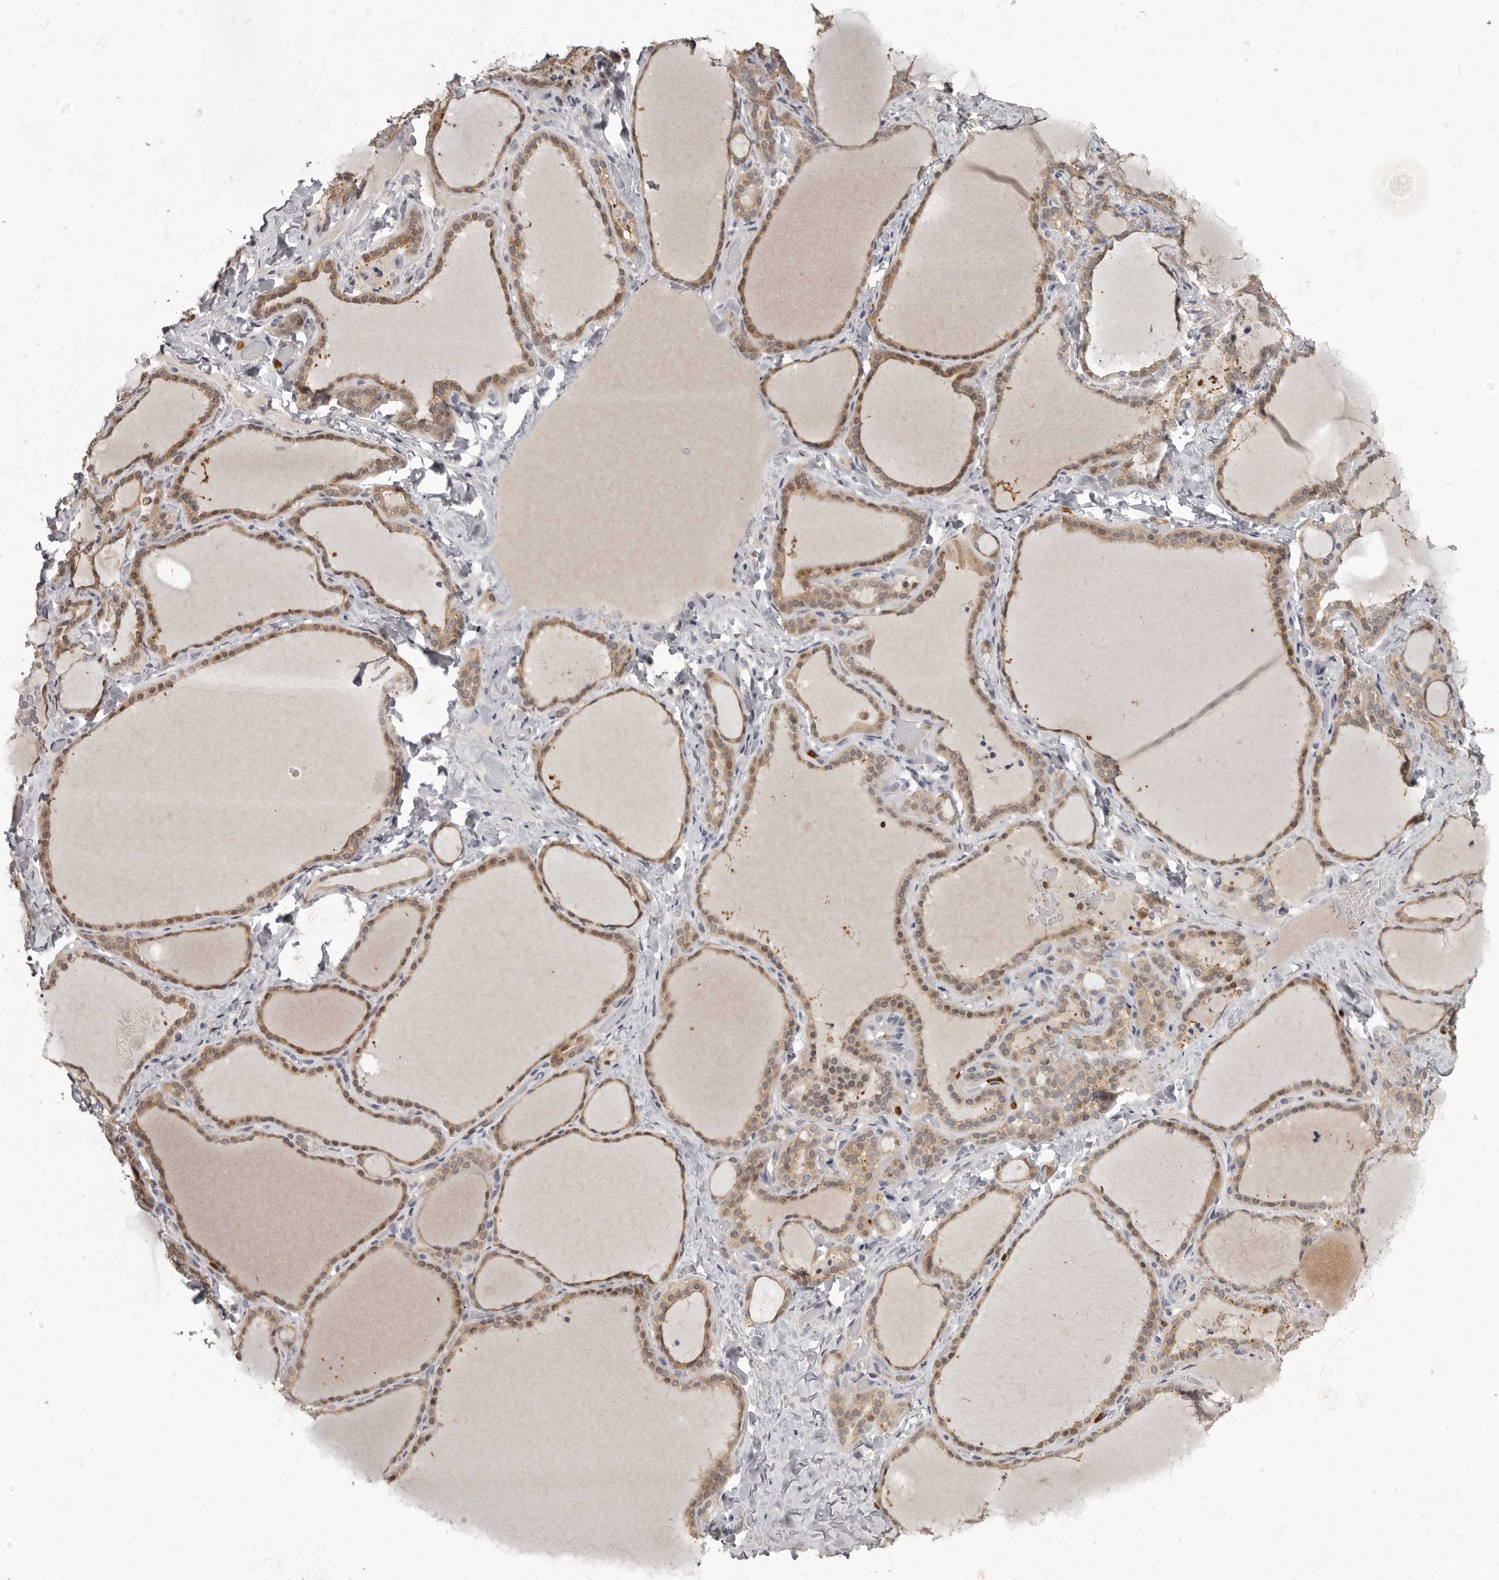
{"staining": {"intensity": "moderate", "quantity": ">75%", "location": "cytoplasmic/membranous"}, "tissue": "thyroid gland", "cell_type": "Glandular cells", "image_type": "normal", "snomed": [{"axis": "morphology", "description": "Normal tissue, NOS"}, {"axis": "topography", "description": "Thyroid gland"}], "caption": "The immunohistochemical stain shows moderate cytoplasmic/membranous staining in glandular cells of unremarkable thyroid gland. Immunohistochemistry (ihc) stains the protein in brown and the nuclei are stained blue.", "gene": "GPR157", "patient": {"sex": "female", "age": 22}}